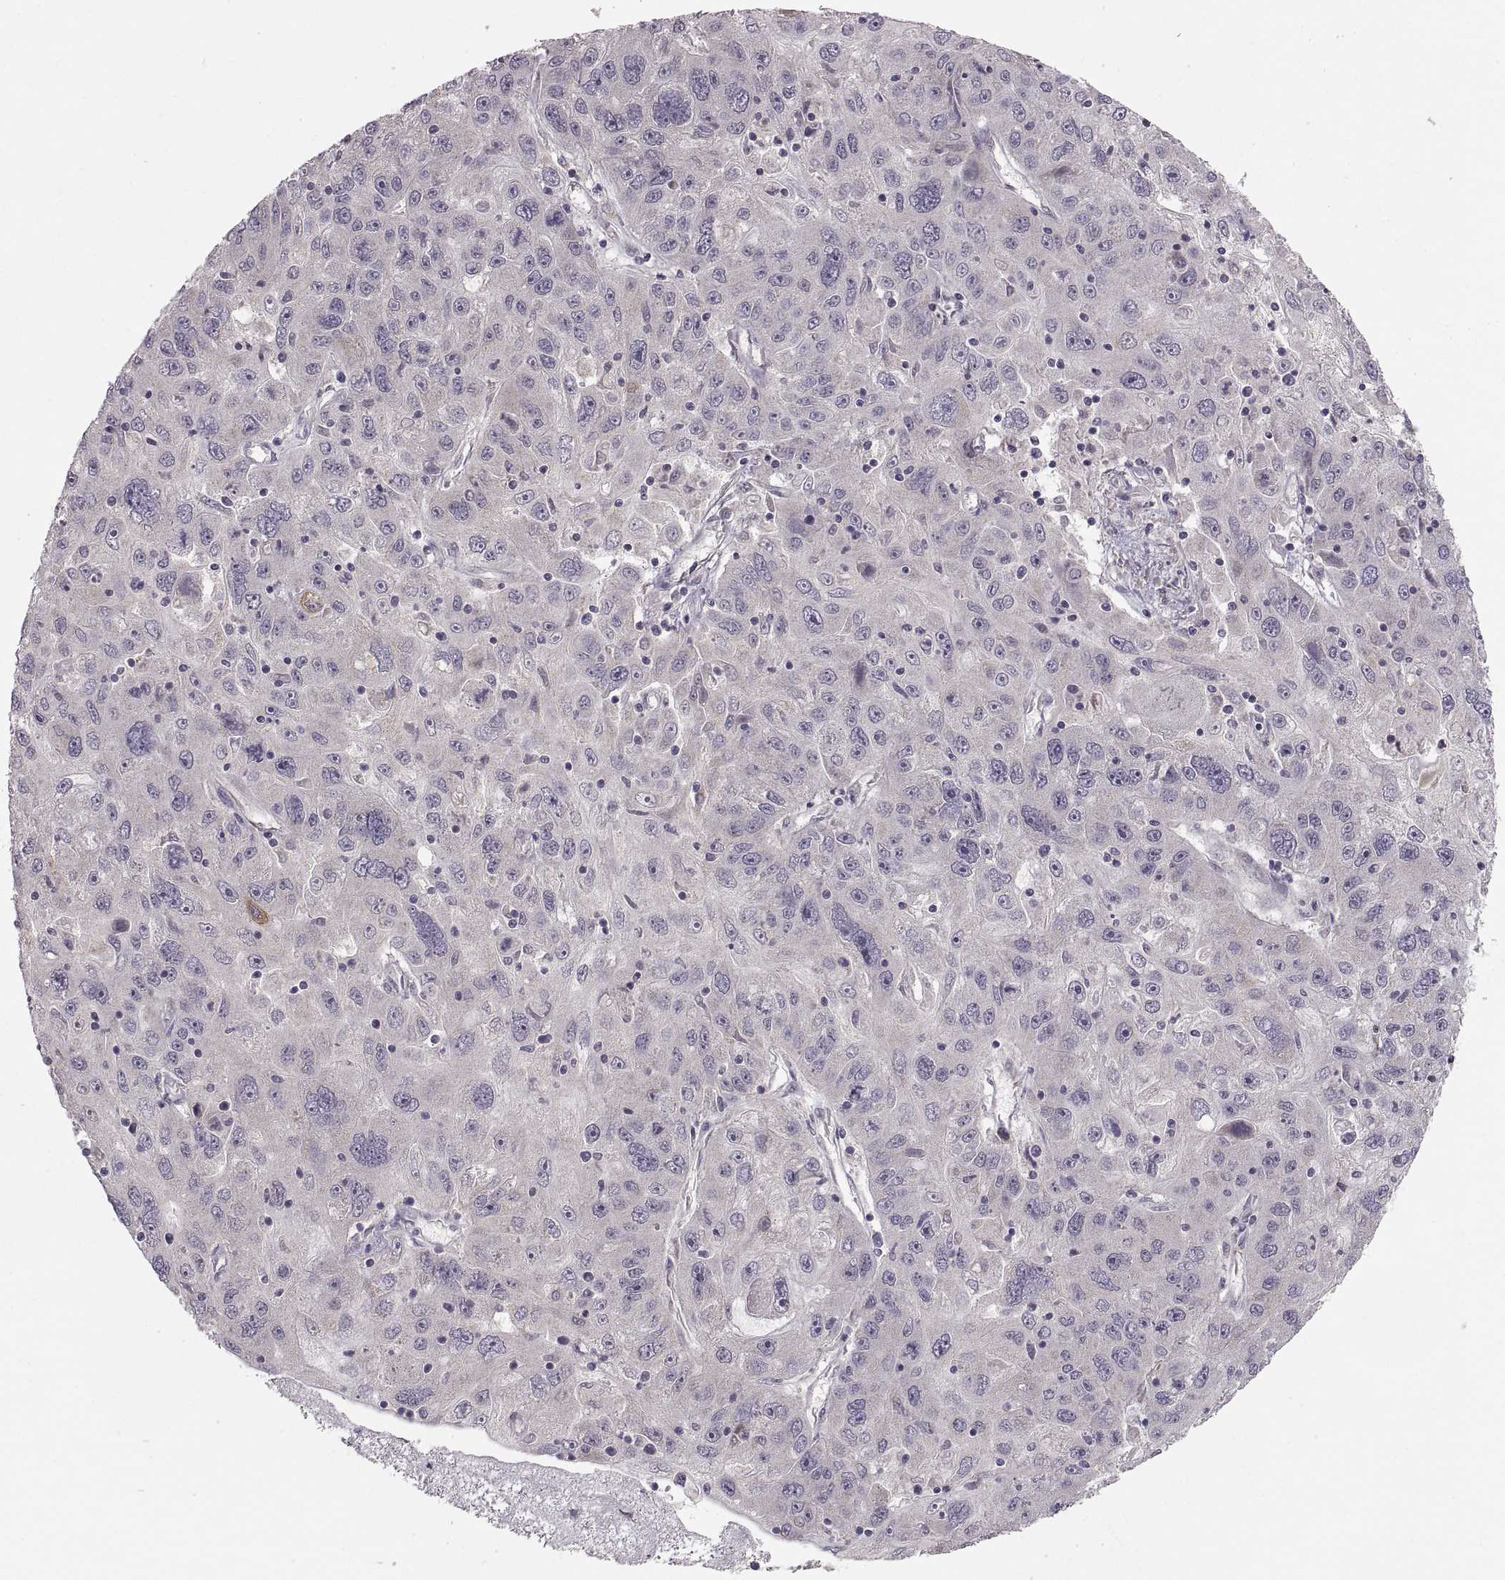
{"staining": {"intensity": "weak", "quantity": "<25%", "location": "cytoplasmic/membranous"}, "tissue": "stomach cancer", "cell_type": "Tumor cells", "image_type": "cancer", "snomed": [{"axis": "morphology", "description": "Adenocarcinoma, NOS"}, {"axis": "topography", "description": "Stomach"}], "caption": "A histopathology image of human stomach adenocarcinoma is negative for staining in tumor cells.", "gene": "HMGCR", "patient": {"sex": "male", "age": 56}}